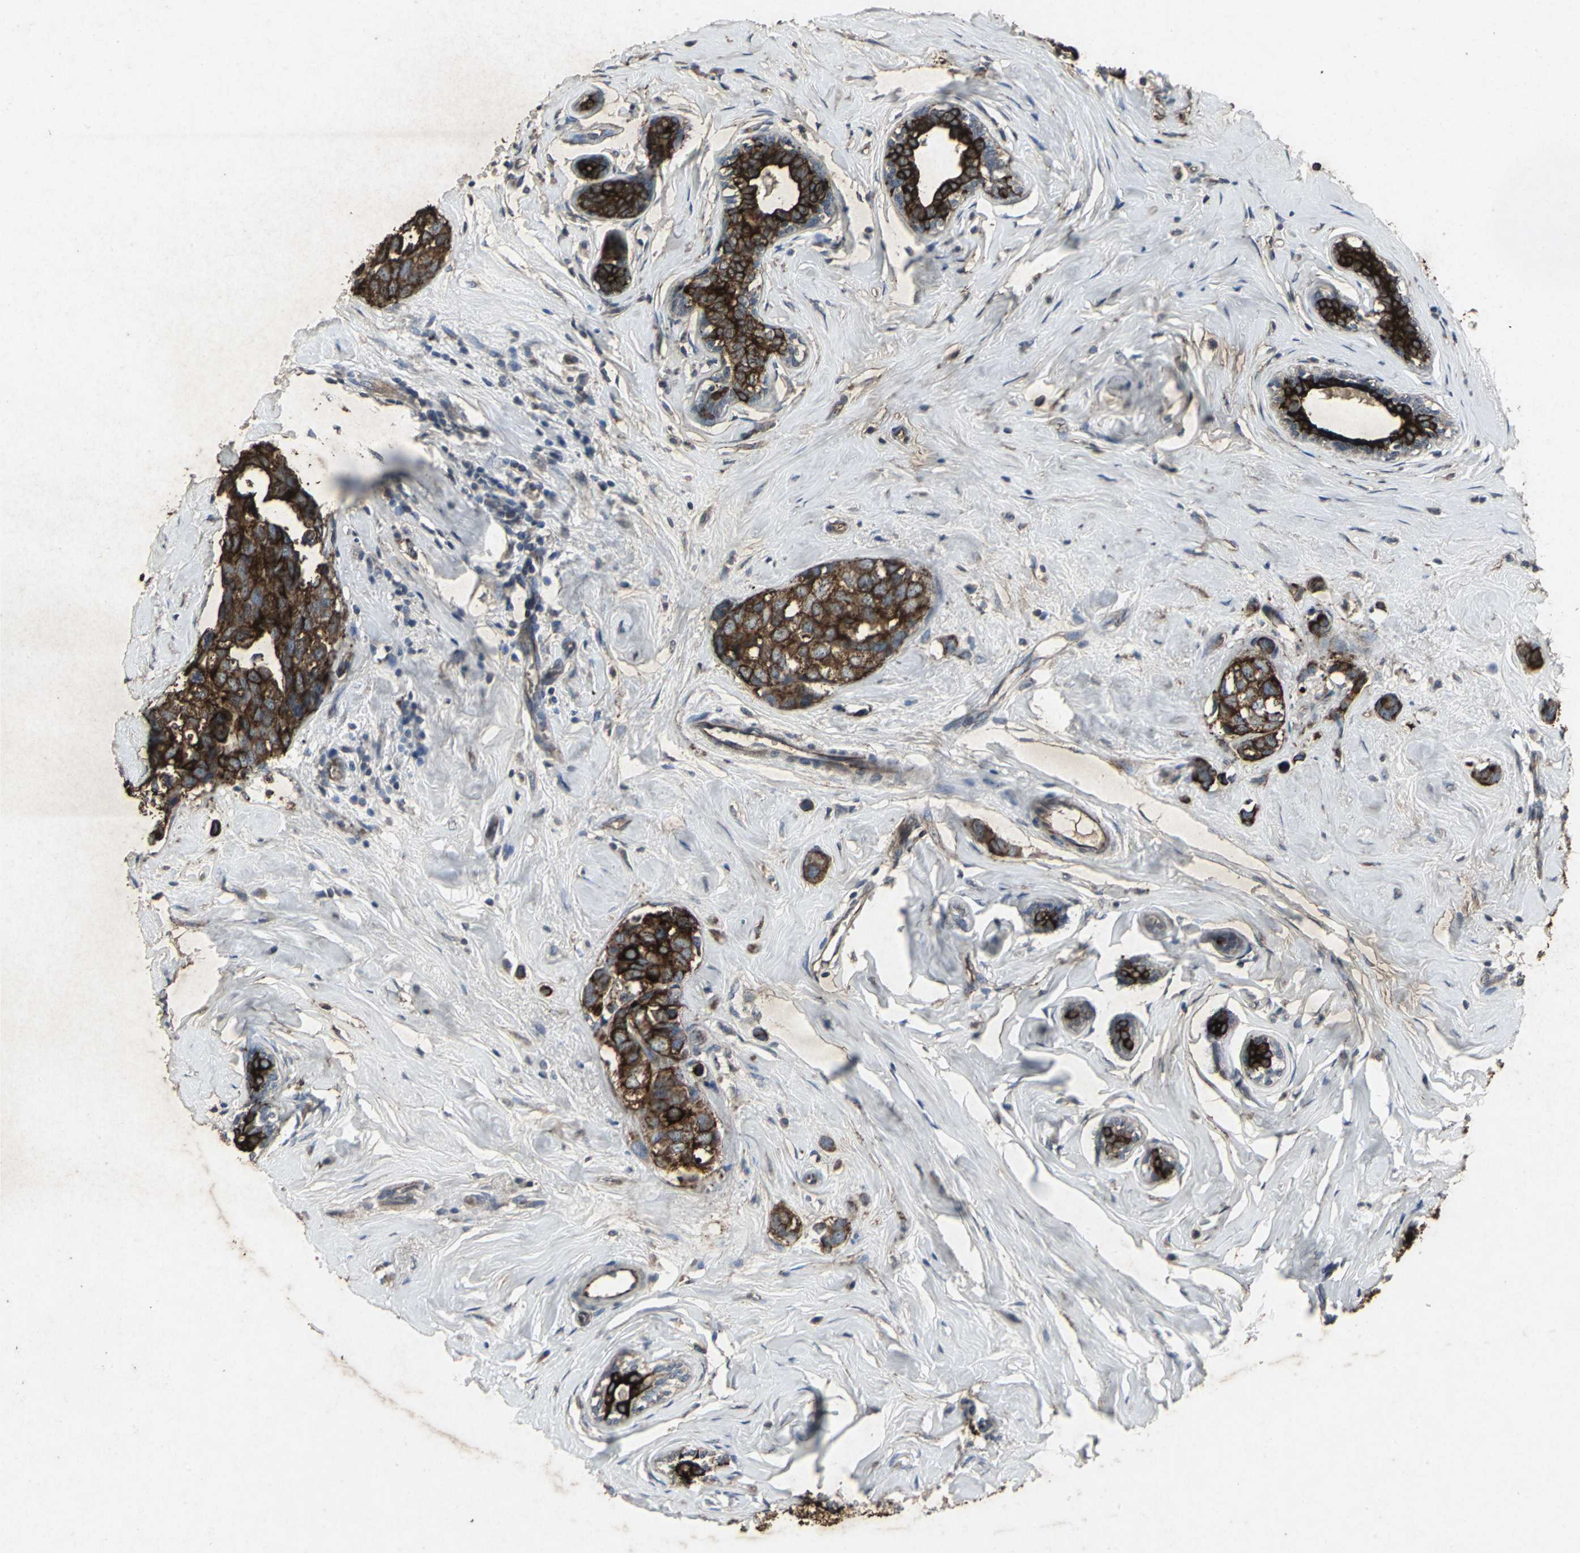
{"staining": {"intensity": "strong", "quantity": ">75%", "location": "cytoplasmic/membranous"}, "tissue": "breast cancer", "cell_type": "Tumor cells", "image_type": "cancer", "snomed": [{"axis": "morphology", "description": "Normal tissue, NOS"}, {"axis": "morphology", "description": "Duct carcinoma"}, {"axis": "topography", "description": "Breast"}], "caption": "Human breast cancer stained with a protein marker exhibits strong staining in tumor cells.", "gene": "CCR9", "patient": {"sex": "female", "age": 50}}